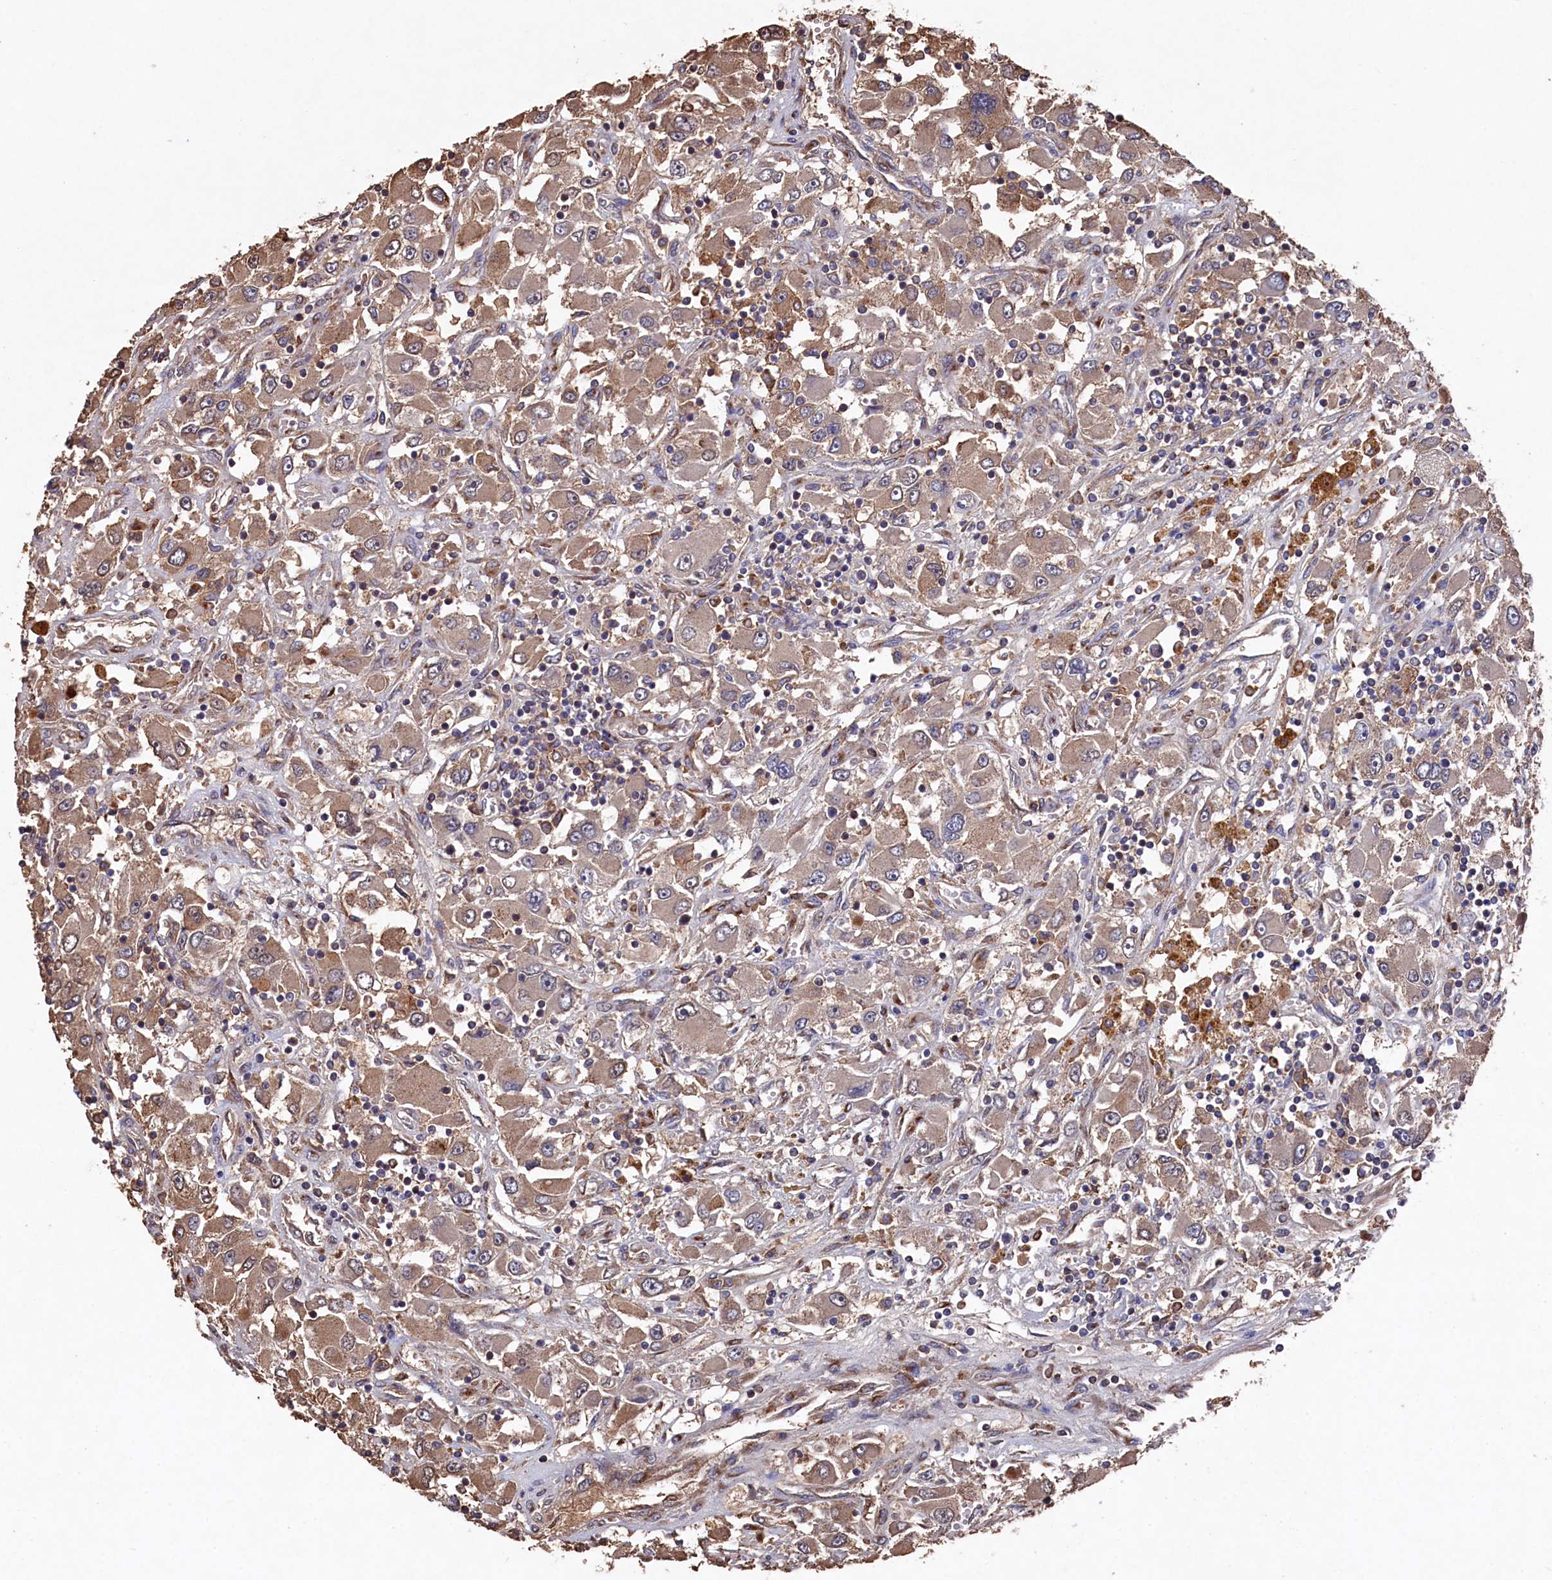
{"staining": {"intensity": "weak", "quantity": ">75%", "location": "cytoplasmic/membranous"}, "tissue": "renal cancer", "cell_type": "Tumor cells", "image_type": "cancer", "snomed": [{"axis": "morphology", "description": "Adenocarcinoma, NOS"}, {"axis": "topography", "description": "Kidney"}], "caption": "Tumor cells demonstrate low levels of weak cytoplasmic/membranous expression in about >75% of cells in adenocarcinoma (renal). The staining was performed using DAB to visualize the protein expression in brown, while the nuclei were stained in blue with hematoxylin (Magnification: 20x).", "gene": "NAA60", "patient": {"sex": "female", "age": 52}}